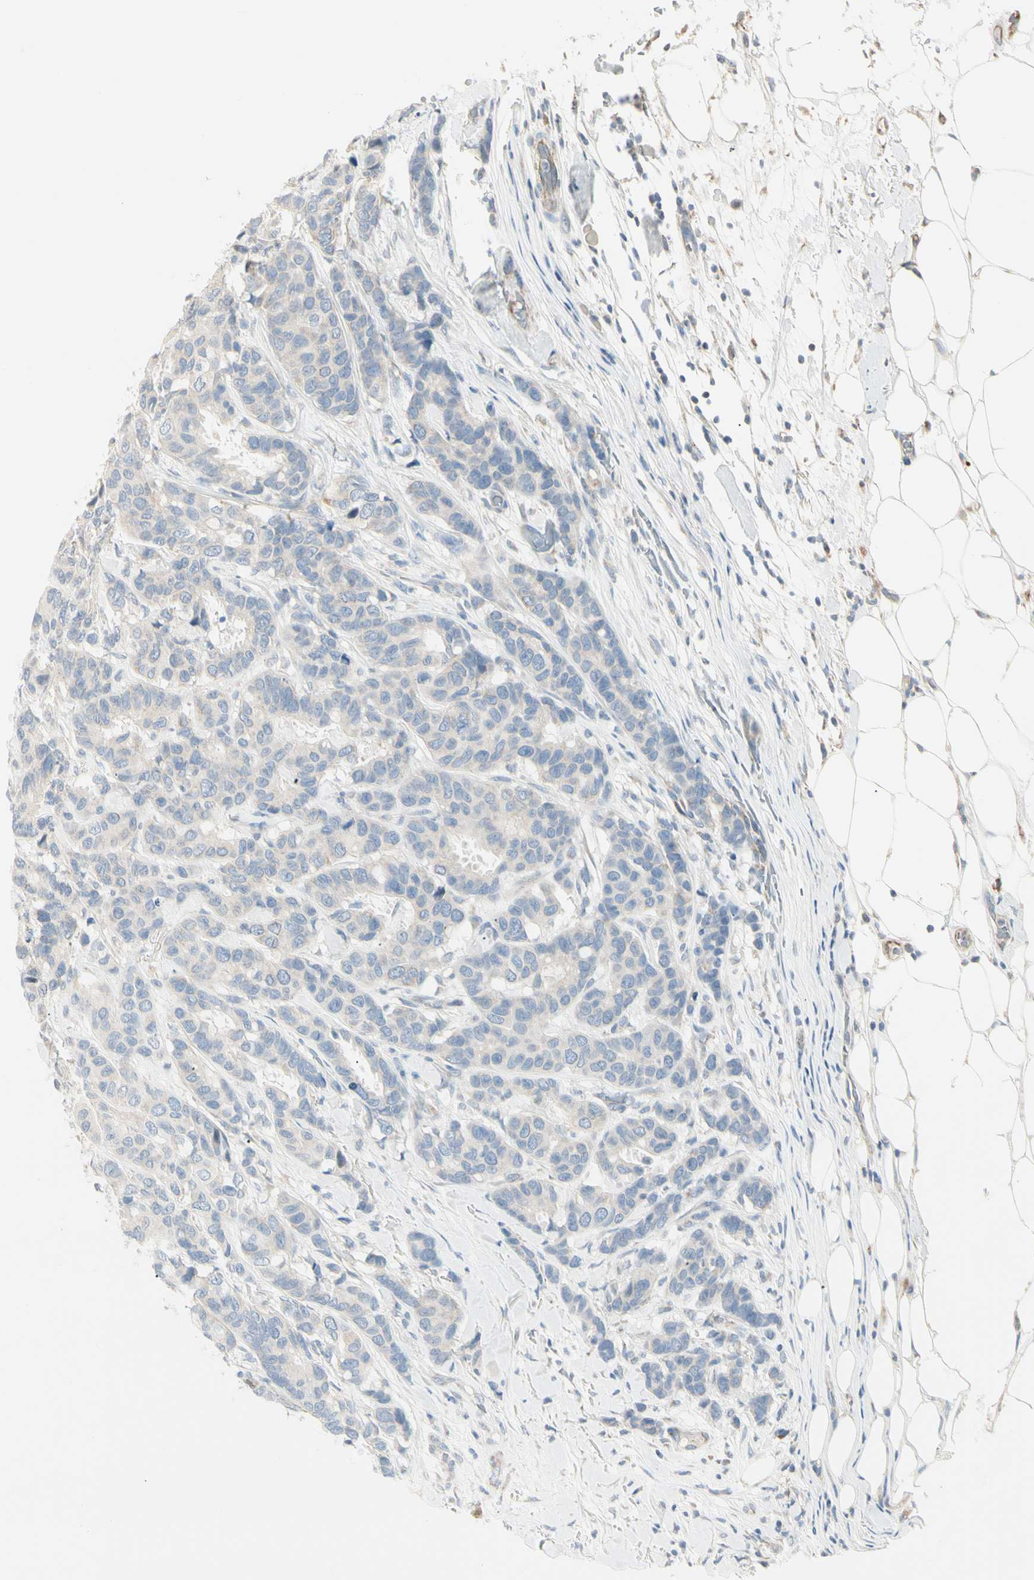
{"staining": {"intensity": "negative", "quantity": "none", "location": "none"}, "tissue": "breast cancer", "cell_type": "Tumor cells", "image_type": "cancer", "snomed": [{"axis": "morphology", "description": "Duct carcinoma"}, {"axis": "topography", "description": "Breast"}], "caption": "Immunohistochemistry (IHC) micrograph of breast cancer (infiltrating ductal carcinoma) stained for a protein (brown), which shows no staining in tumor cells. Nuclei are stained in blue.", "gene": "ALDH18A1", "patient": {"sex": "female", "age": 87}}